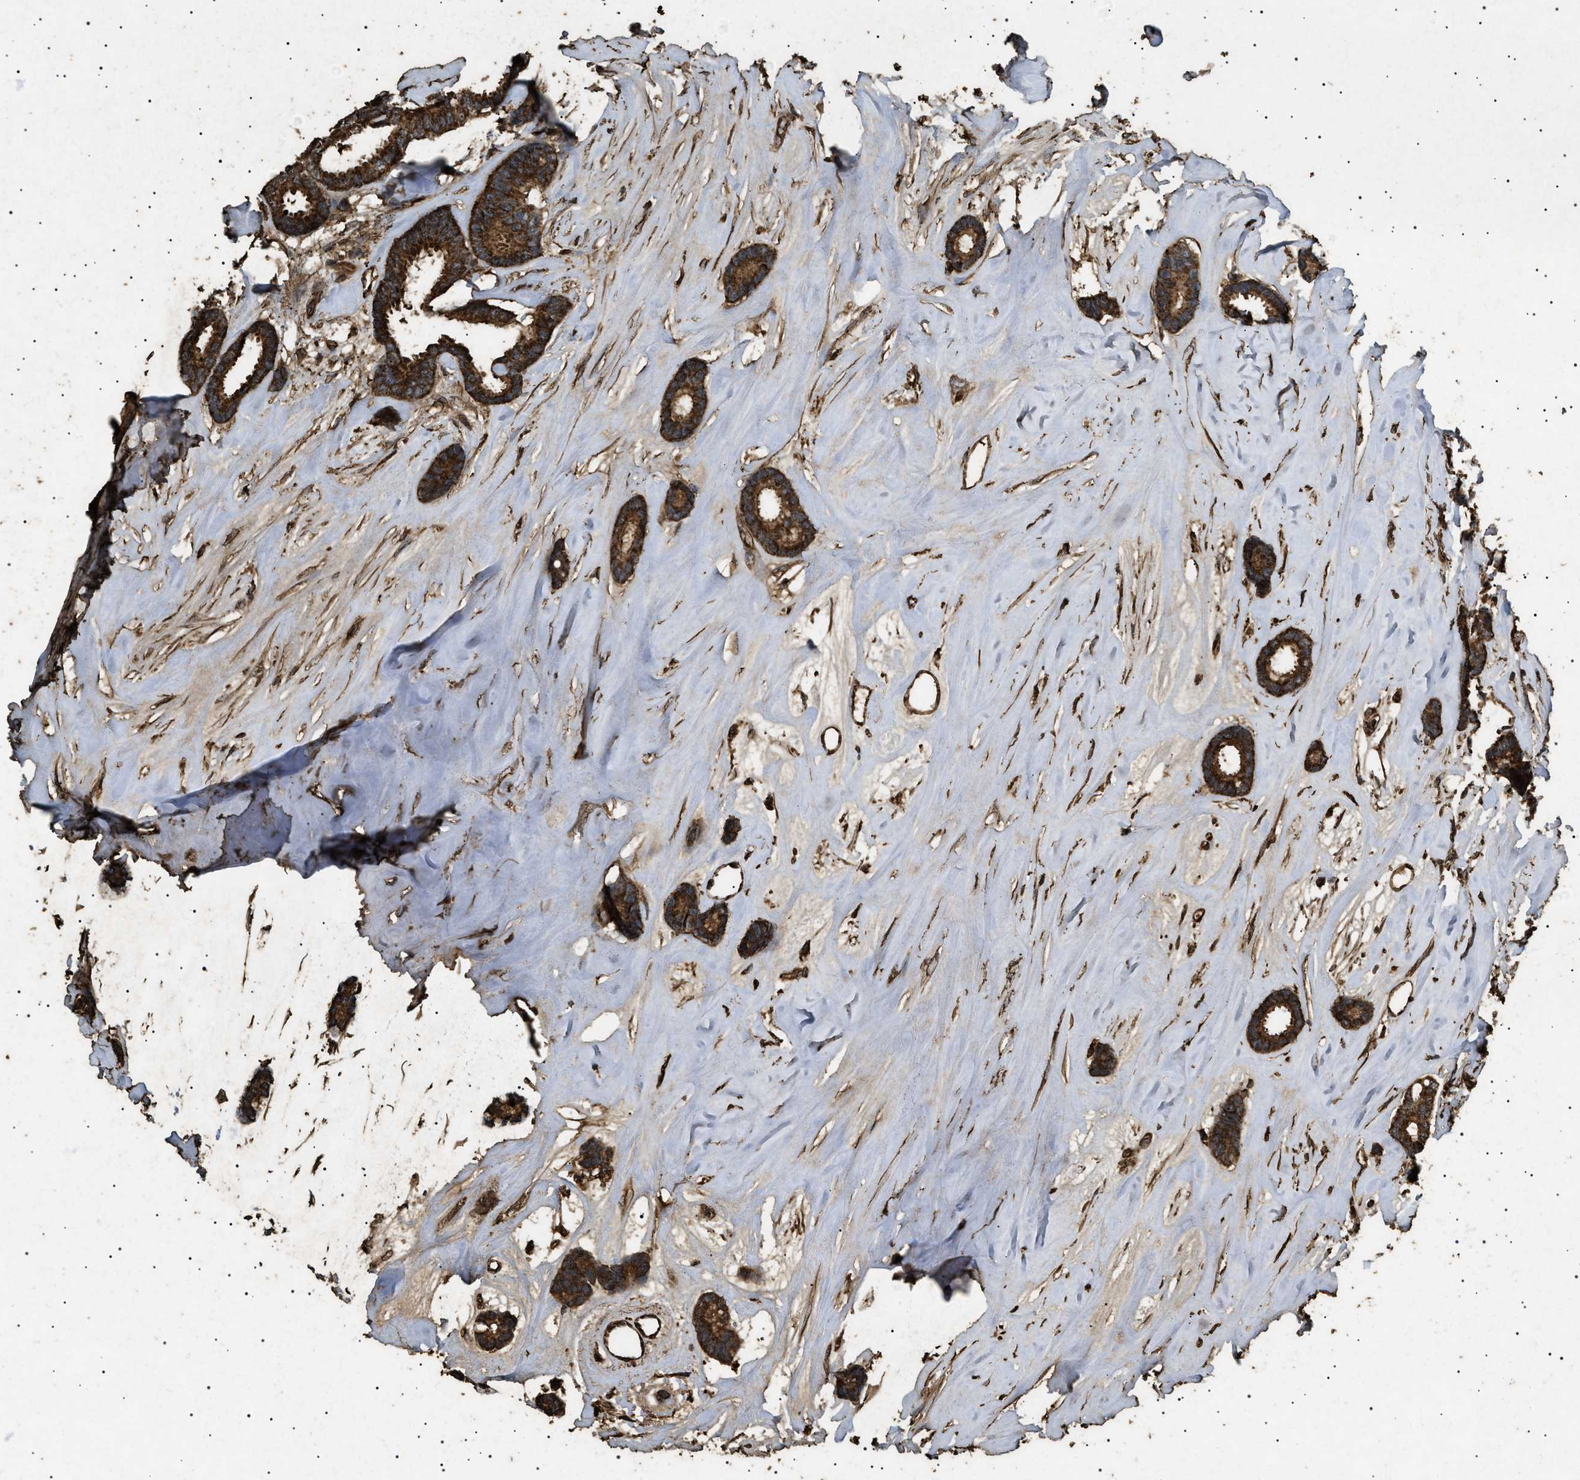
{"staining": {"intensity": "strong", "quantity": ">75%", "location": "cytoplasmic/membranous"}, "tissue": "breast cancer", "cell_type": "Tumor cells", "image_type": "cancer", "snomed": [{"axis": "morphology", "description": "Duct carcinoma"}, {"axis": "topography", "description": "Breast"}], "caption": "Immunohistochemical staining of human intraductal carcinoma (breast) exhibits strong cytoplasmic/membranous protein expression in approximately >75% of tumor cells.", "gene": "CYRIA", "patient": {"sex": "female", "age": 87}}